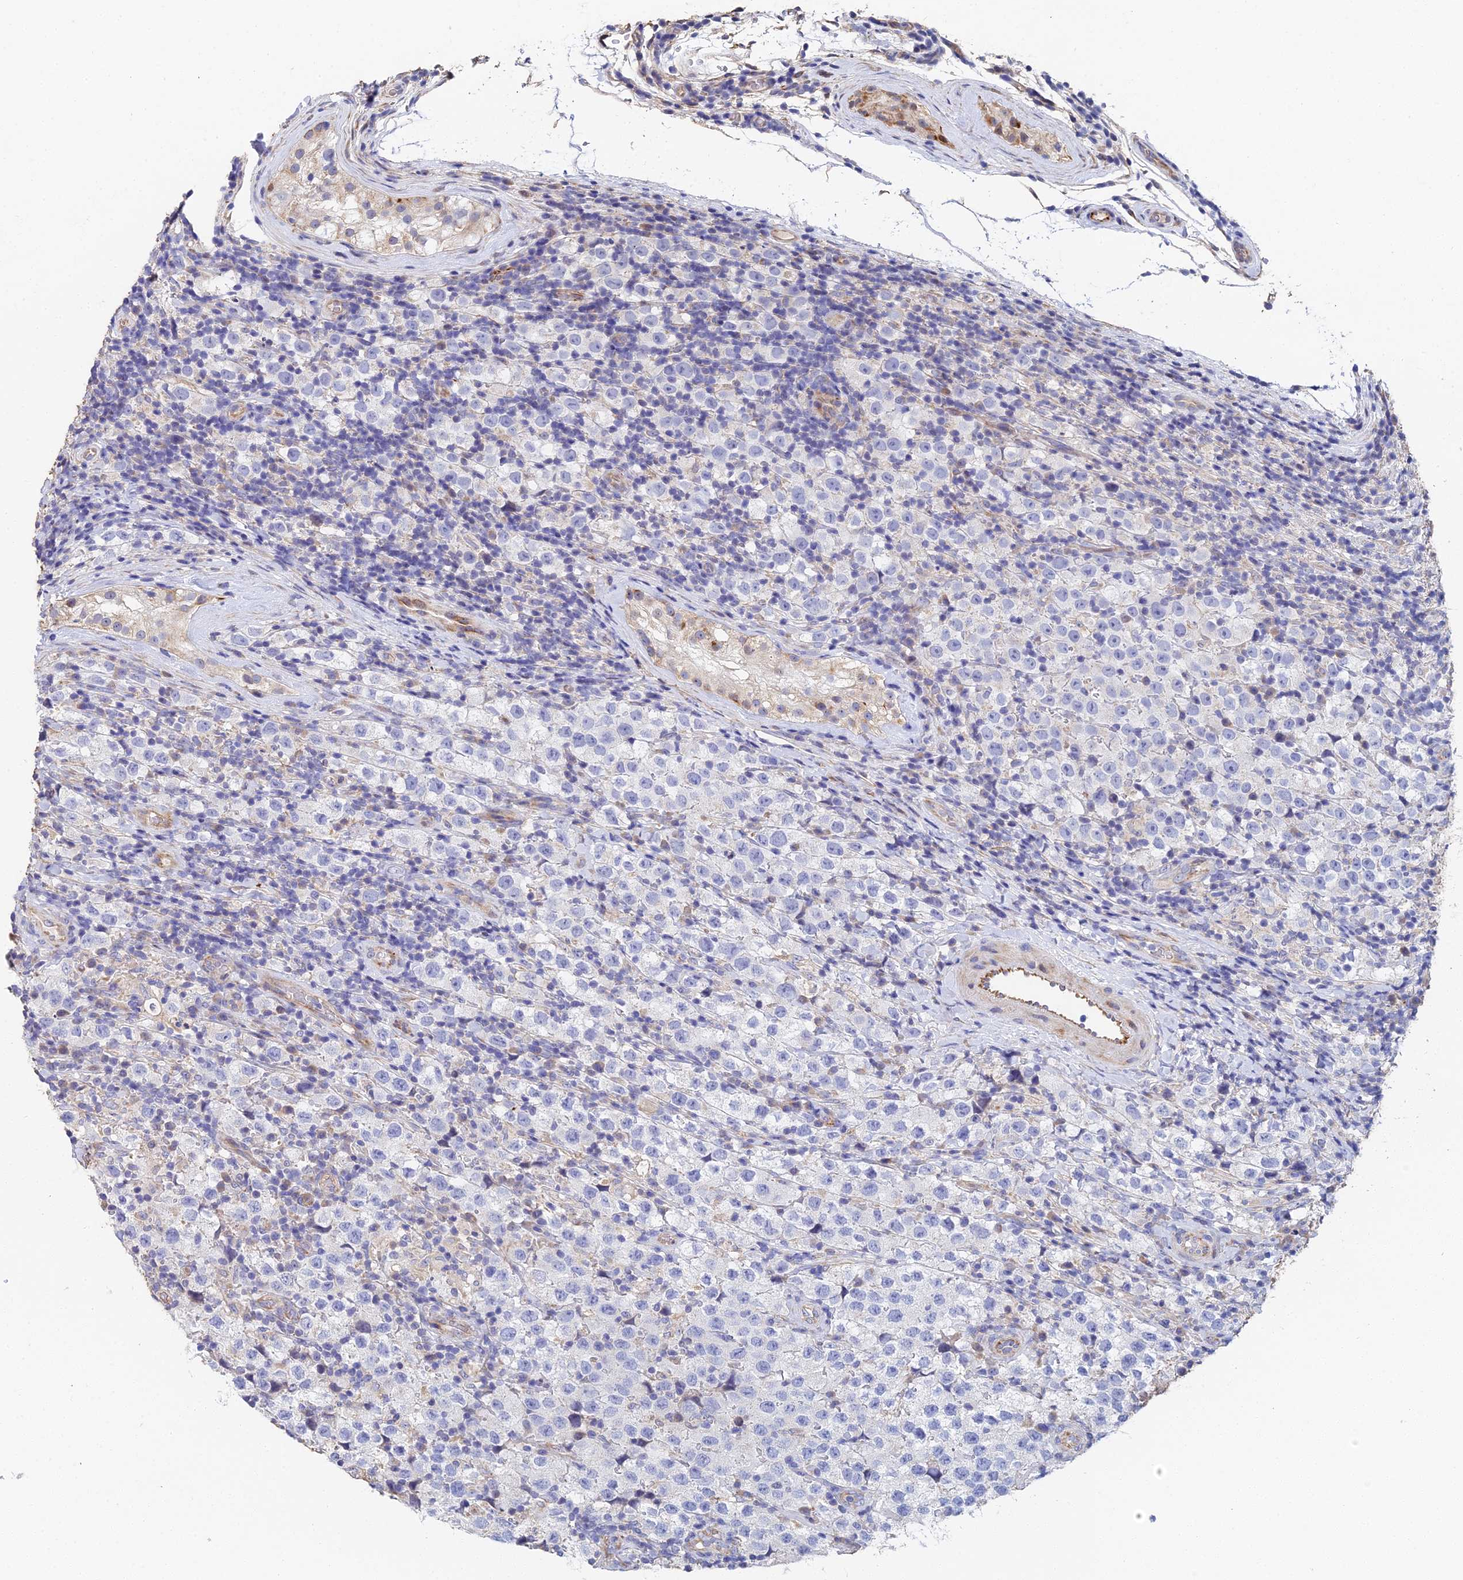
{"staining": {"intensity": "negative", "quantity": "none", "location": "none"}, "tissue": "testis cancer", "cell_type": "Tumor cells", "image_type": "cancer", "snomed": [{"axis": "morphology", "description": "Seminoma, NOS"}, {"axis": "morphology", "description": "Carcinoma, Embryonal, NOS"}, {"axis": "topography", "description": "Testis"}], "caption": "A micrograph of human seminoma (testis) is negative for staining in tumor cells.", "gene": "ENSG00000268674", "patient": {"sex": "male", "age": 41}}